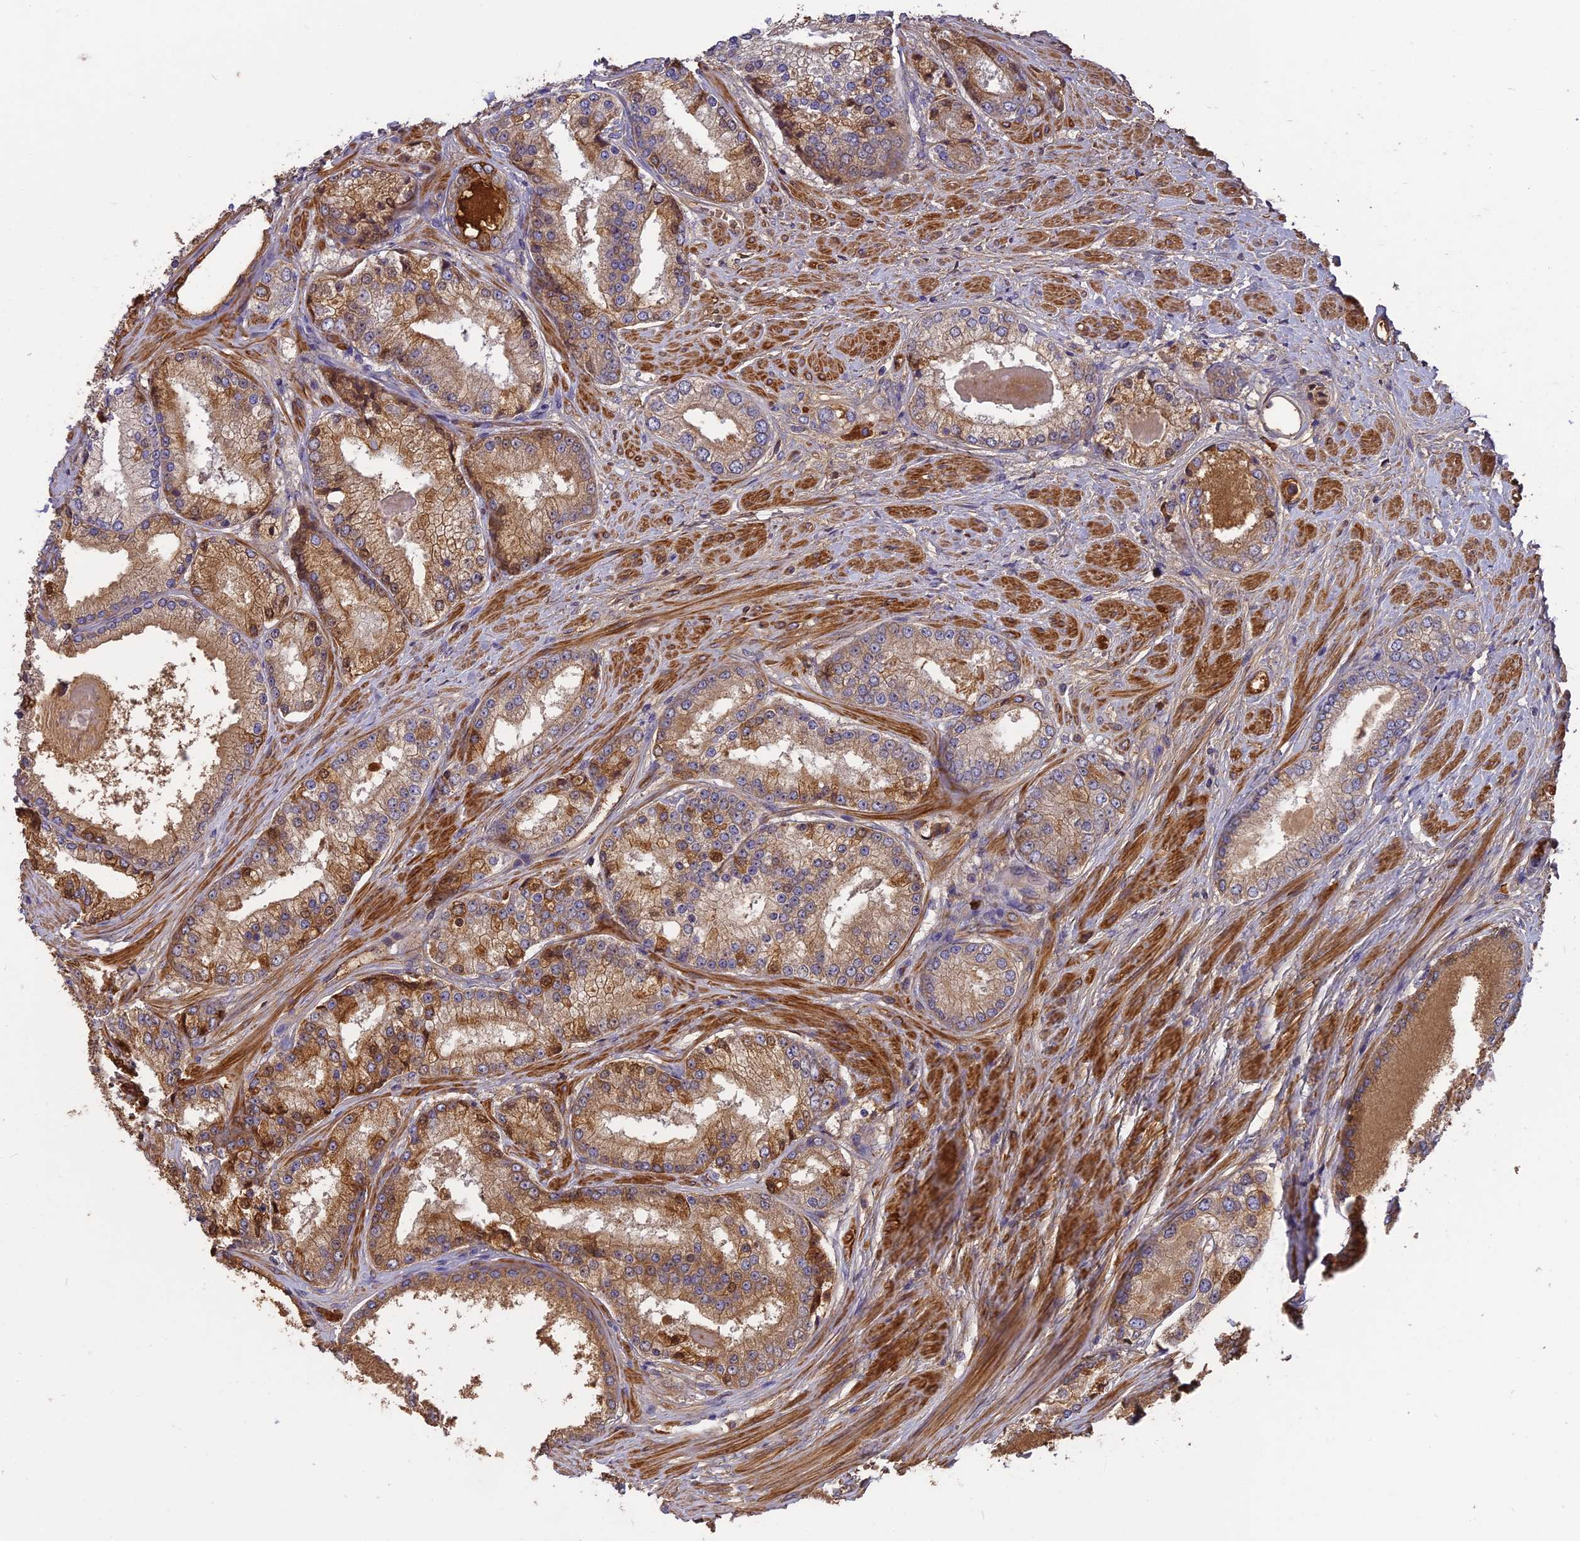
{"staining": {"intensity": "moderate", "quantity": ">75%", "location": "cytoplasmic/membranous"}, "tissue": "prostate cancer", "cell_type": "Tumor cells", "image_type": "cancer", "snomed": [{"axis": "morphology", "description": "Adenocarcinoma, Low grade"}, {"axis": "topography", "description": "Prostate"}], "caption": "Immunohistochemistry (IHC) (DAB) staining of prostate cancer displays moderate cytoplasmic/membranous protein expression in about >75% of tumor cells. The staining is performed using DAB (3,3'-diaminobenzidine) brown chromogen to label protein expression. The nuclei are counter-stained blue using hematoxylin.", "gene": "ERMAP", "patient": {"sex": "male", "age": 68}}